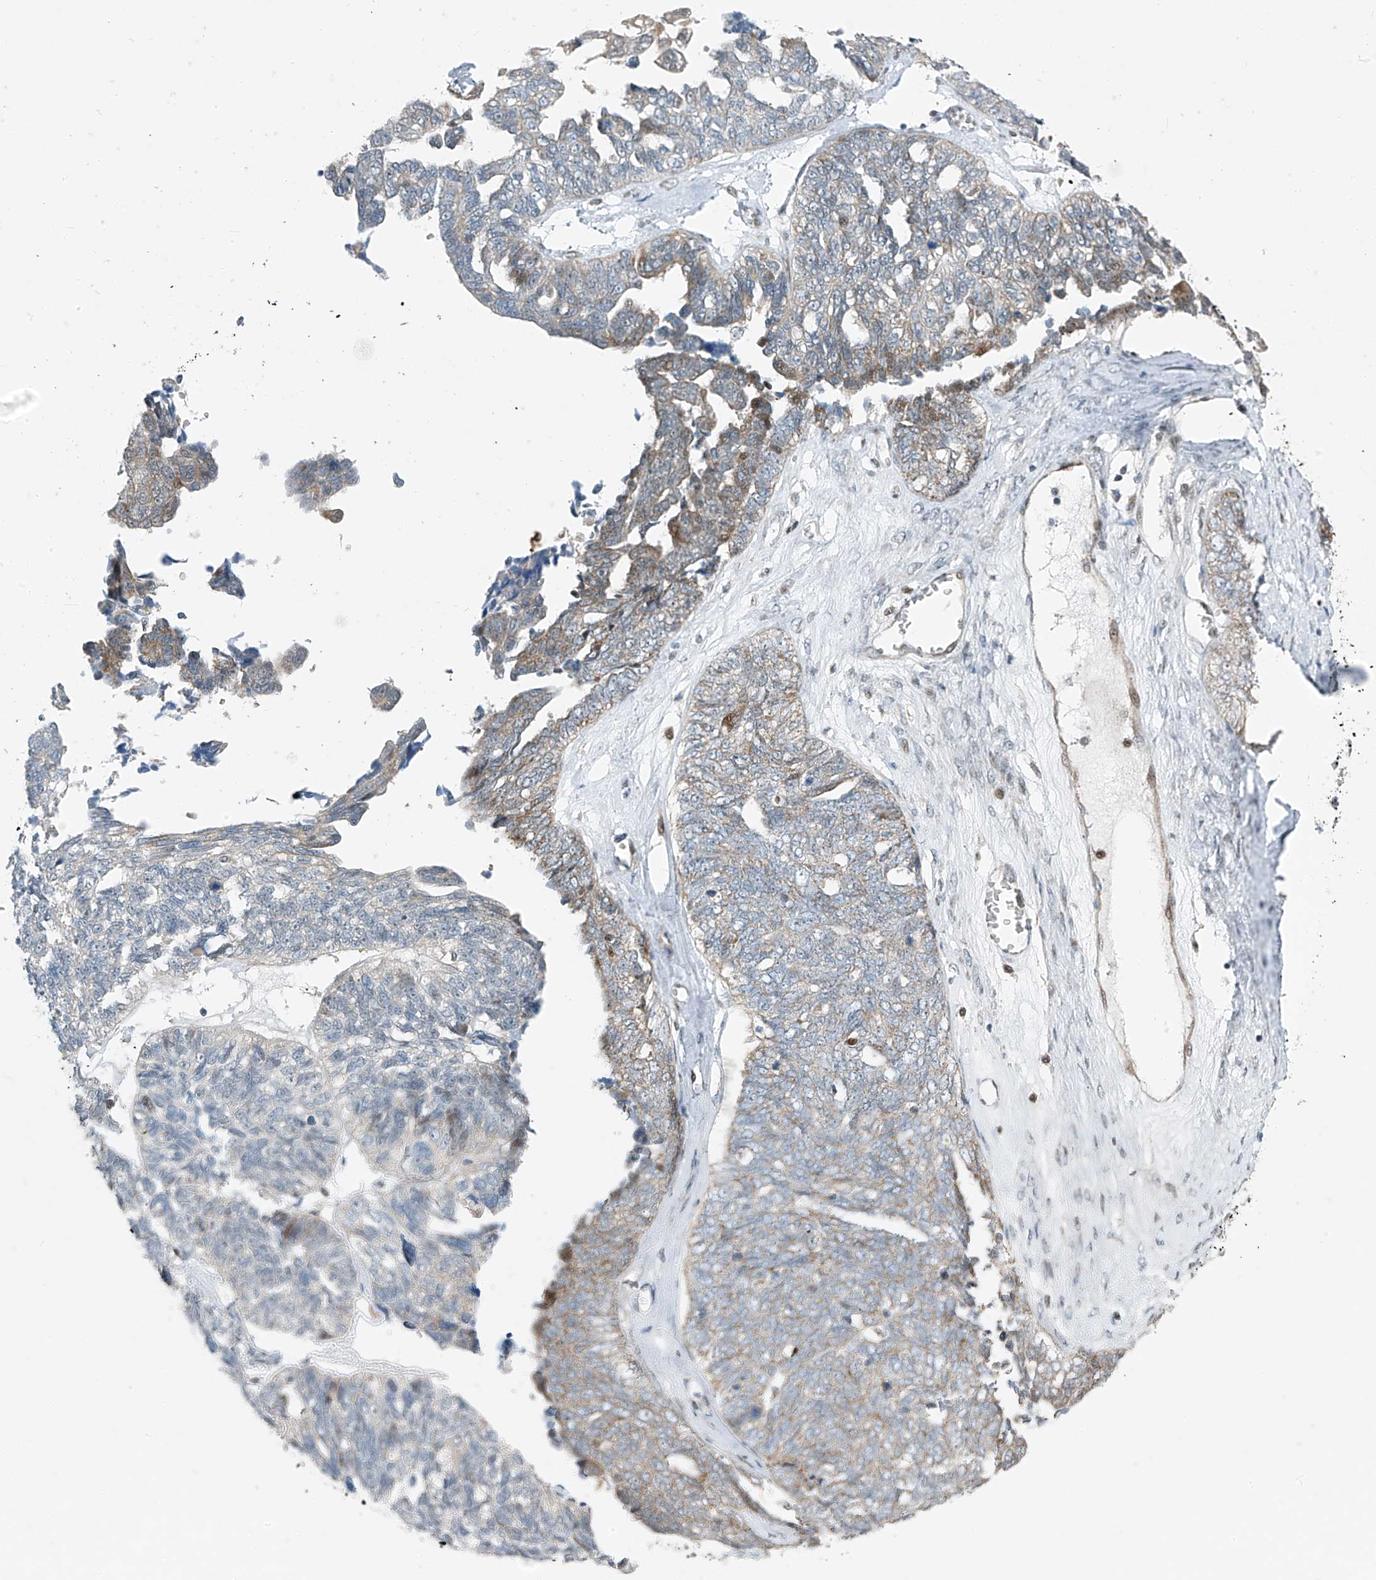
{"staining": {"intensity": "moderate", "quantity": "25%-75%", "location": "cytoplasmic/membranous"}, "tissue": "ovarian cancer", "cell_type": "Tumor cells", "image_type": "cancer", "snomed": [{"axis": "morphology", "description": "Cystadenocarcinoma, serous, NOS"}, {"axis": "topography", "description": "Ovary"}], "caption": "A medium amount of moderate cytoplasmic/membranous expression is seen in approximately 25%-75% of tumor cells in serous cystadenocarcinoma (ovarian) tissue. Using DAB (3,3'-diaminobenzidine) (brown) and hematoxylin (blue) stains, captured at high magnification using brightfield microscopy.", "gene": "PPCS", "patient": {"sex": "female", "age": 79}}